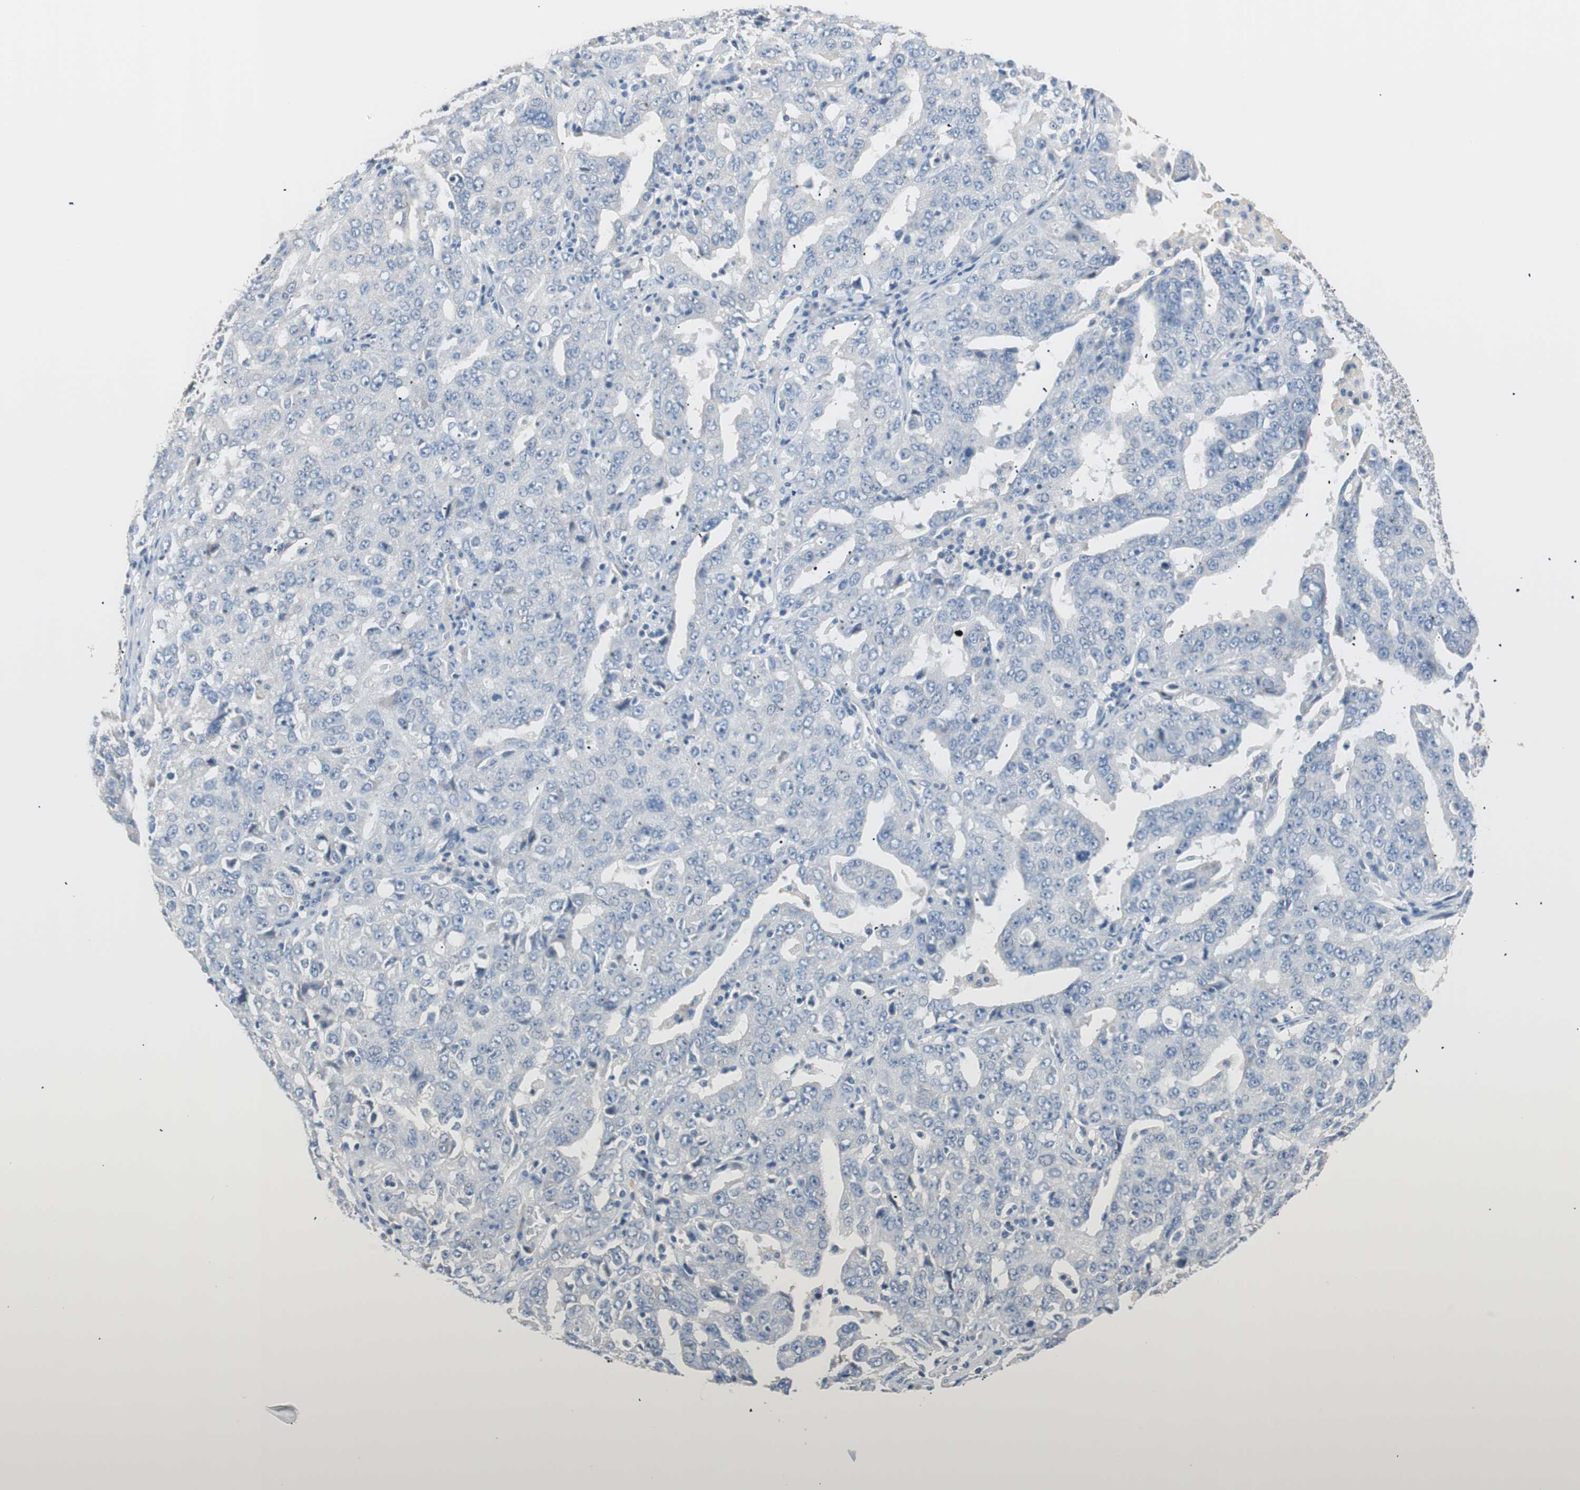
{"staining": {"intensity": "negative", "quantity": "none", "location": "none"}, "tissue": "ovarian cancer", "cell_type": "Tumor cells", "image_type": "cancer", "snomed": [{"axis": "morphology", "description": "Carcinoma, endometroid"}, {"axis": "topography", "description": "Ovary"}], "caption": "Immunohistochemistry (IHC) micrograph of neoplastic tissue: ovarian cancer stained with DAB (3,3'-diaminobenzidine) demonstrates no significant protein staining in tumor cells.", "gene": "VIL1", "patient": {"sex": "female", "age": 62}}